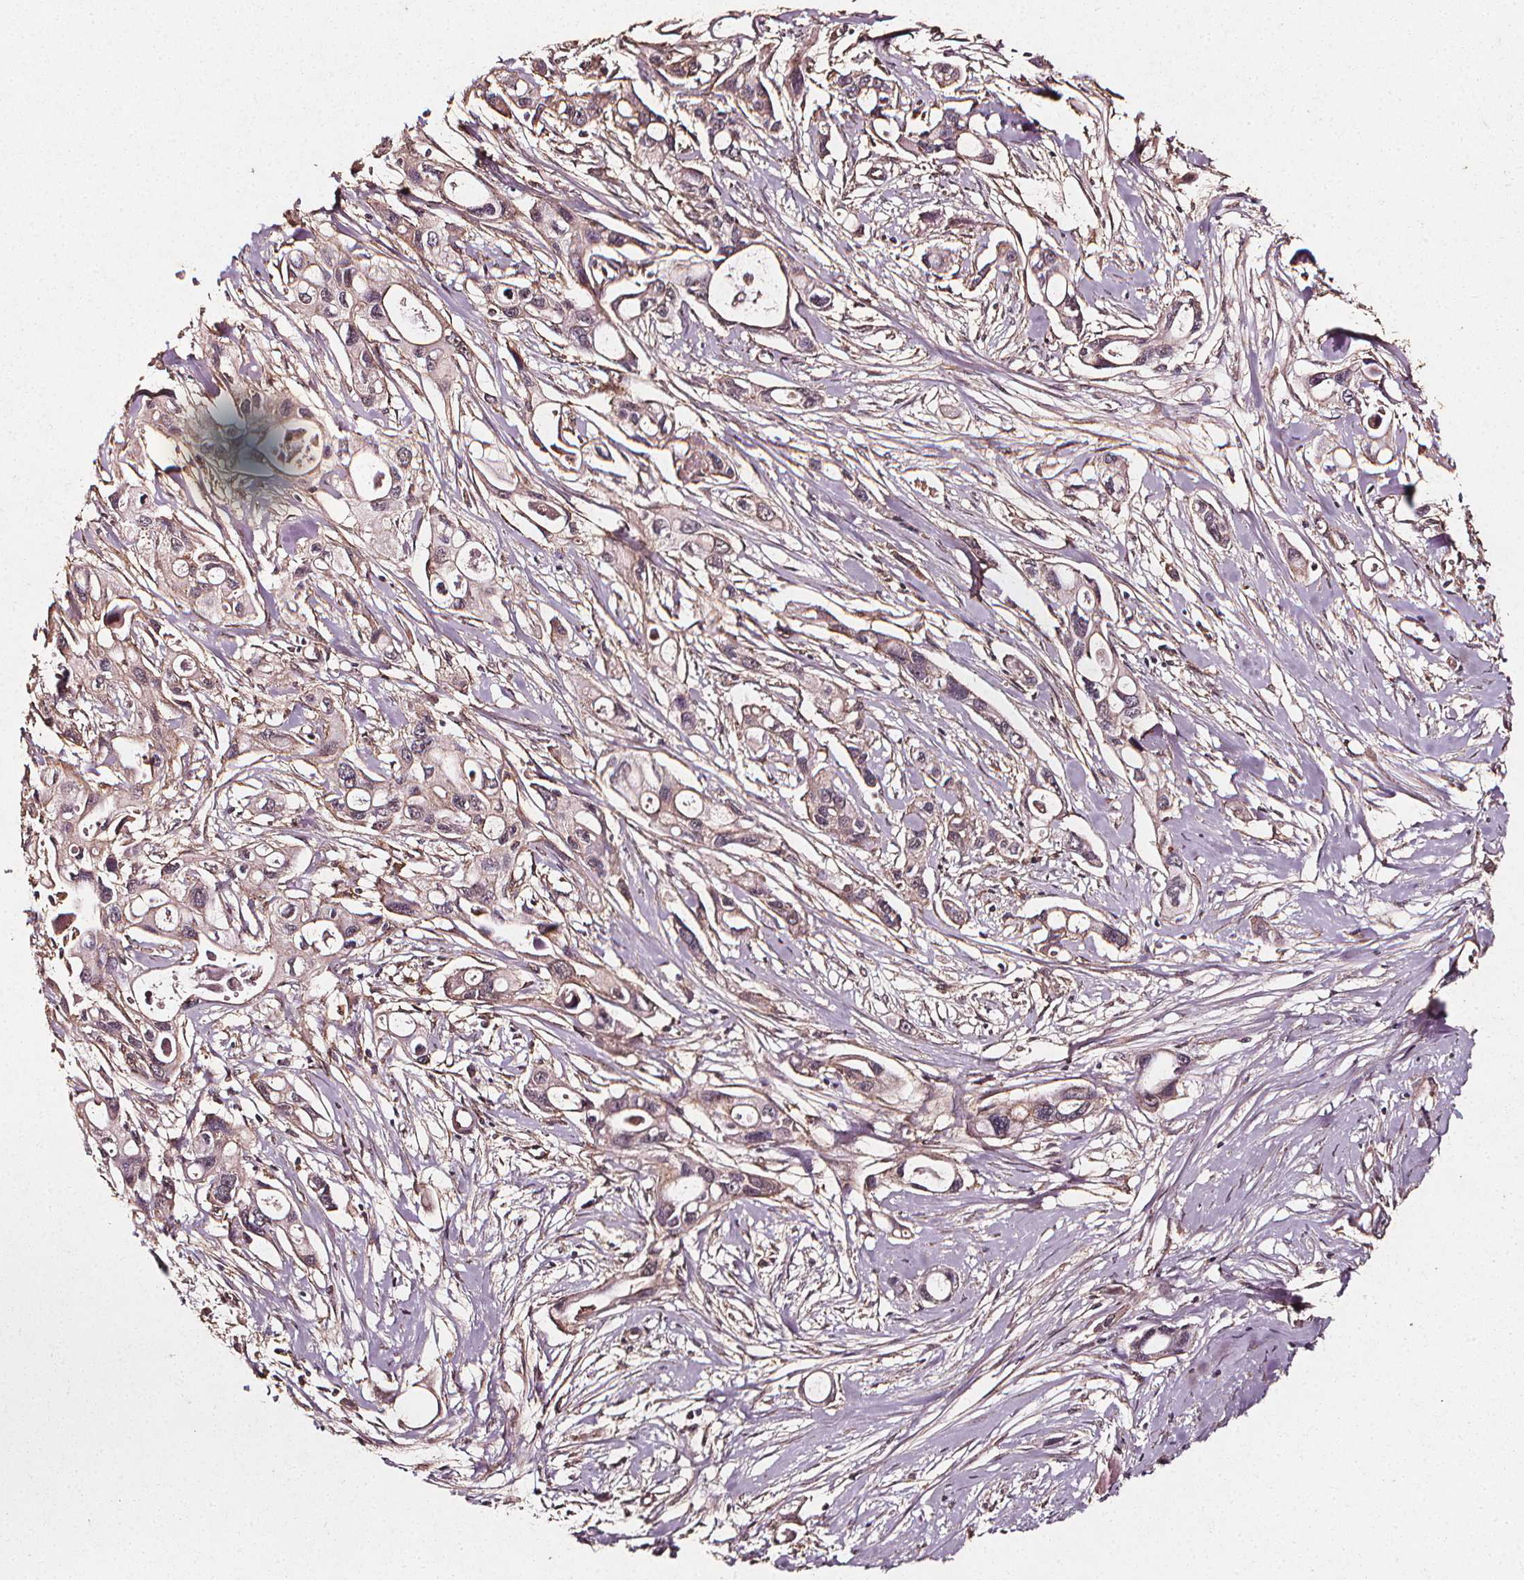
{"staining": {"intensity": "weak", "quantity": "25%-75%", "location": "cytoplasmic/membranous"}, "tissue": "pancreatic cancer", "cell_type": "Tumor cells", "image_type": "cancer", "snomed": [{"axis": "morphology", "description": "Adenocarcinoma, NOS"}, {"axis": "topography", "description": "Pancreas"}], "caption": "Weak cytoplasmic/membranous staining for a protein is identified in approximately 25%-75% of tumor cells of pancreatic cancer using IHC.", "gene": "ABCA1", "patient": {"sex": "male", "age": 60}}